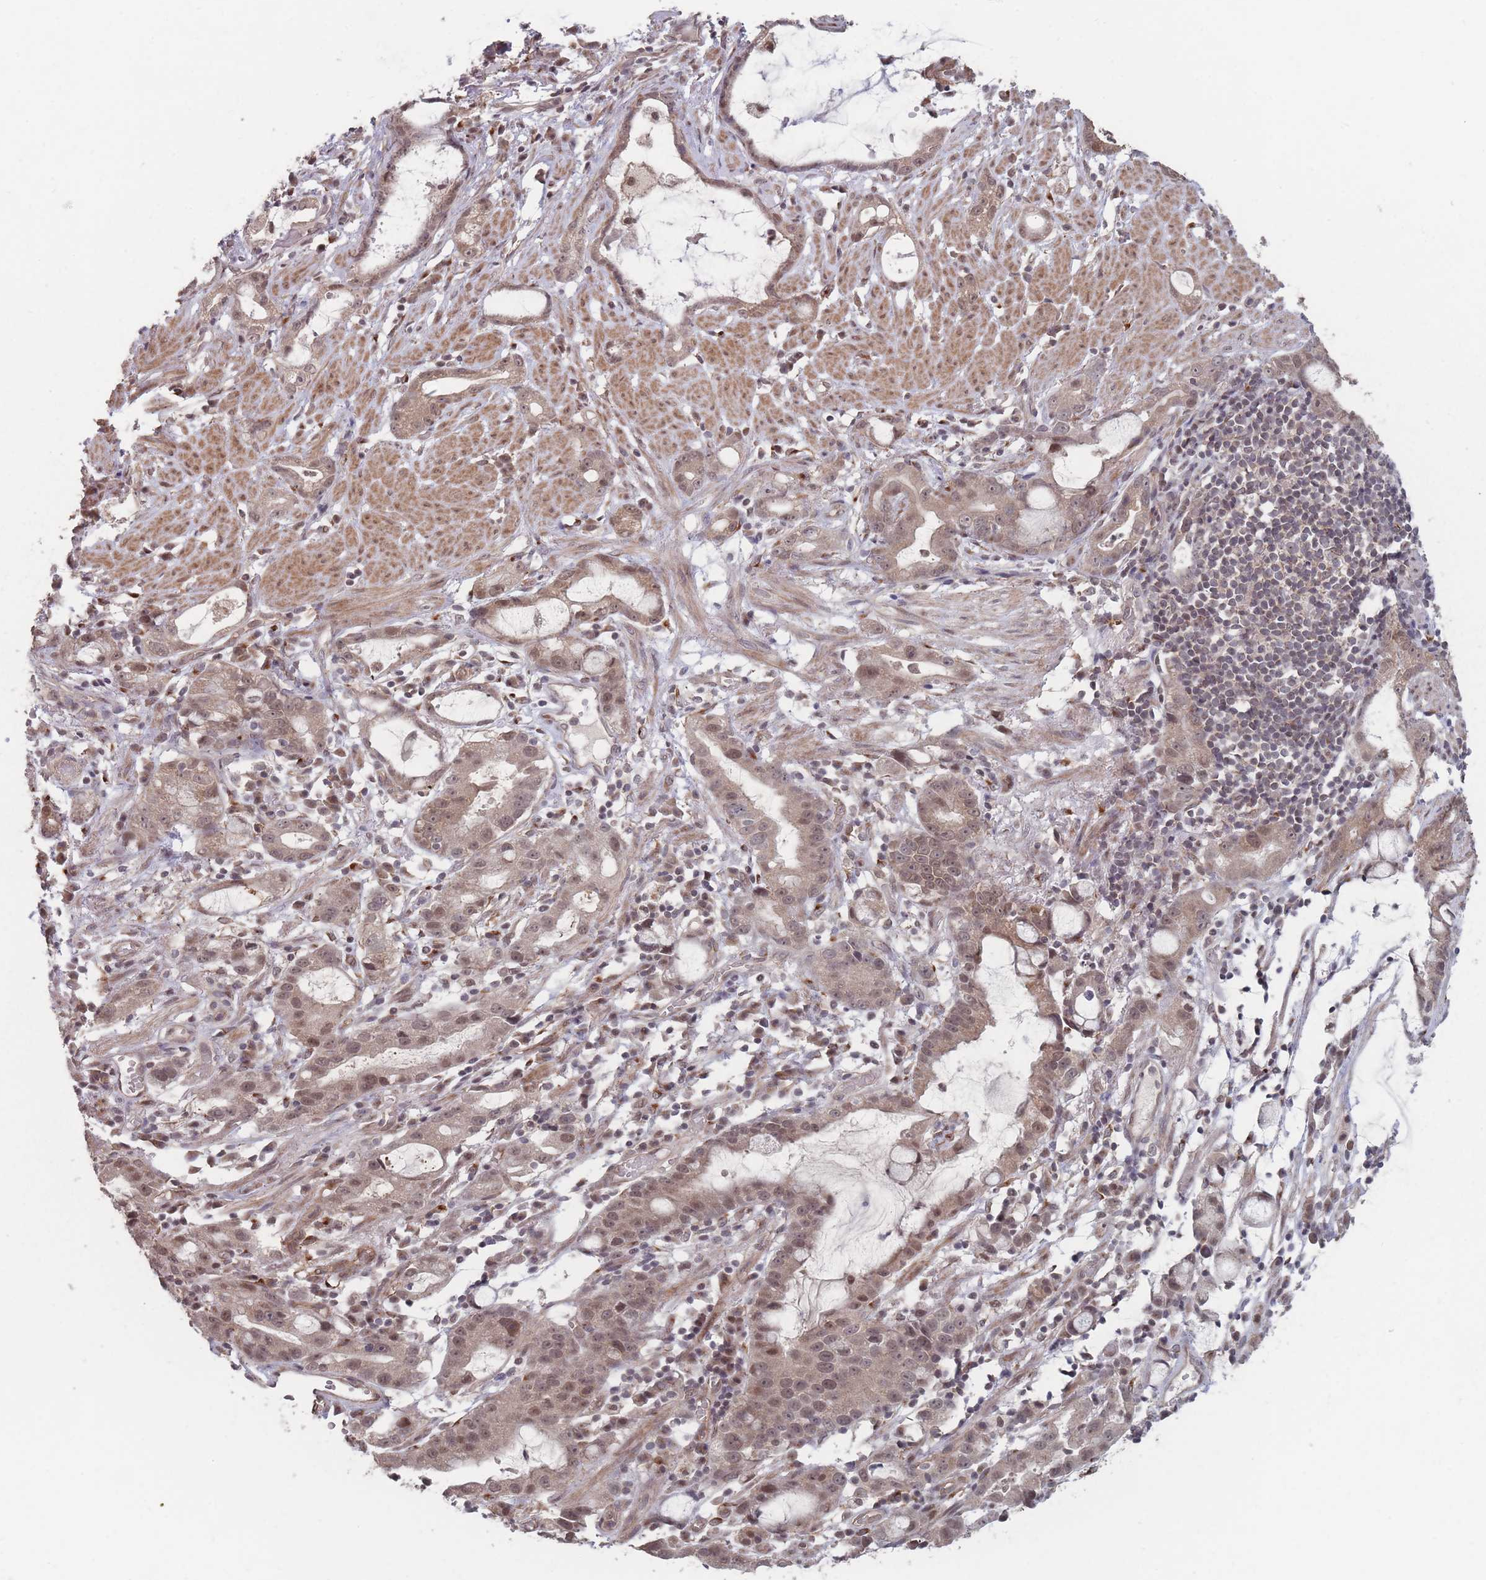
{"staining": {"intensity": "moderate", "quantity": ">75%", "location": "nuclear"}, "tissue": "stomach cancer", "cell_type": "Tumor cells", "image_type": "cancer", "snomed": [{"axis": "morphology", "description": "Adenocarcinoma, NOS"}, {"axis": "topography", "description": "Stomach"}], "caption": "Immunohistochemistry (IHC) of human adenocarcinoma (stomach) shows medium levels of moderate nuclear positivity in approximately >75% of tumor cells.", "gene": "CNTRL", "patient": {"sex": "male", "age": 55}}